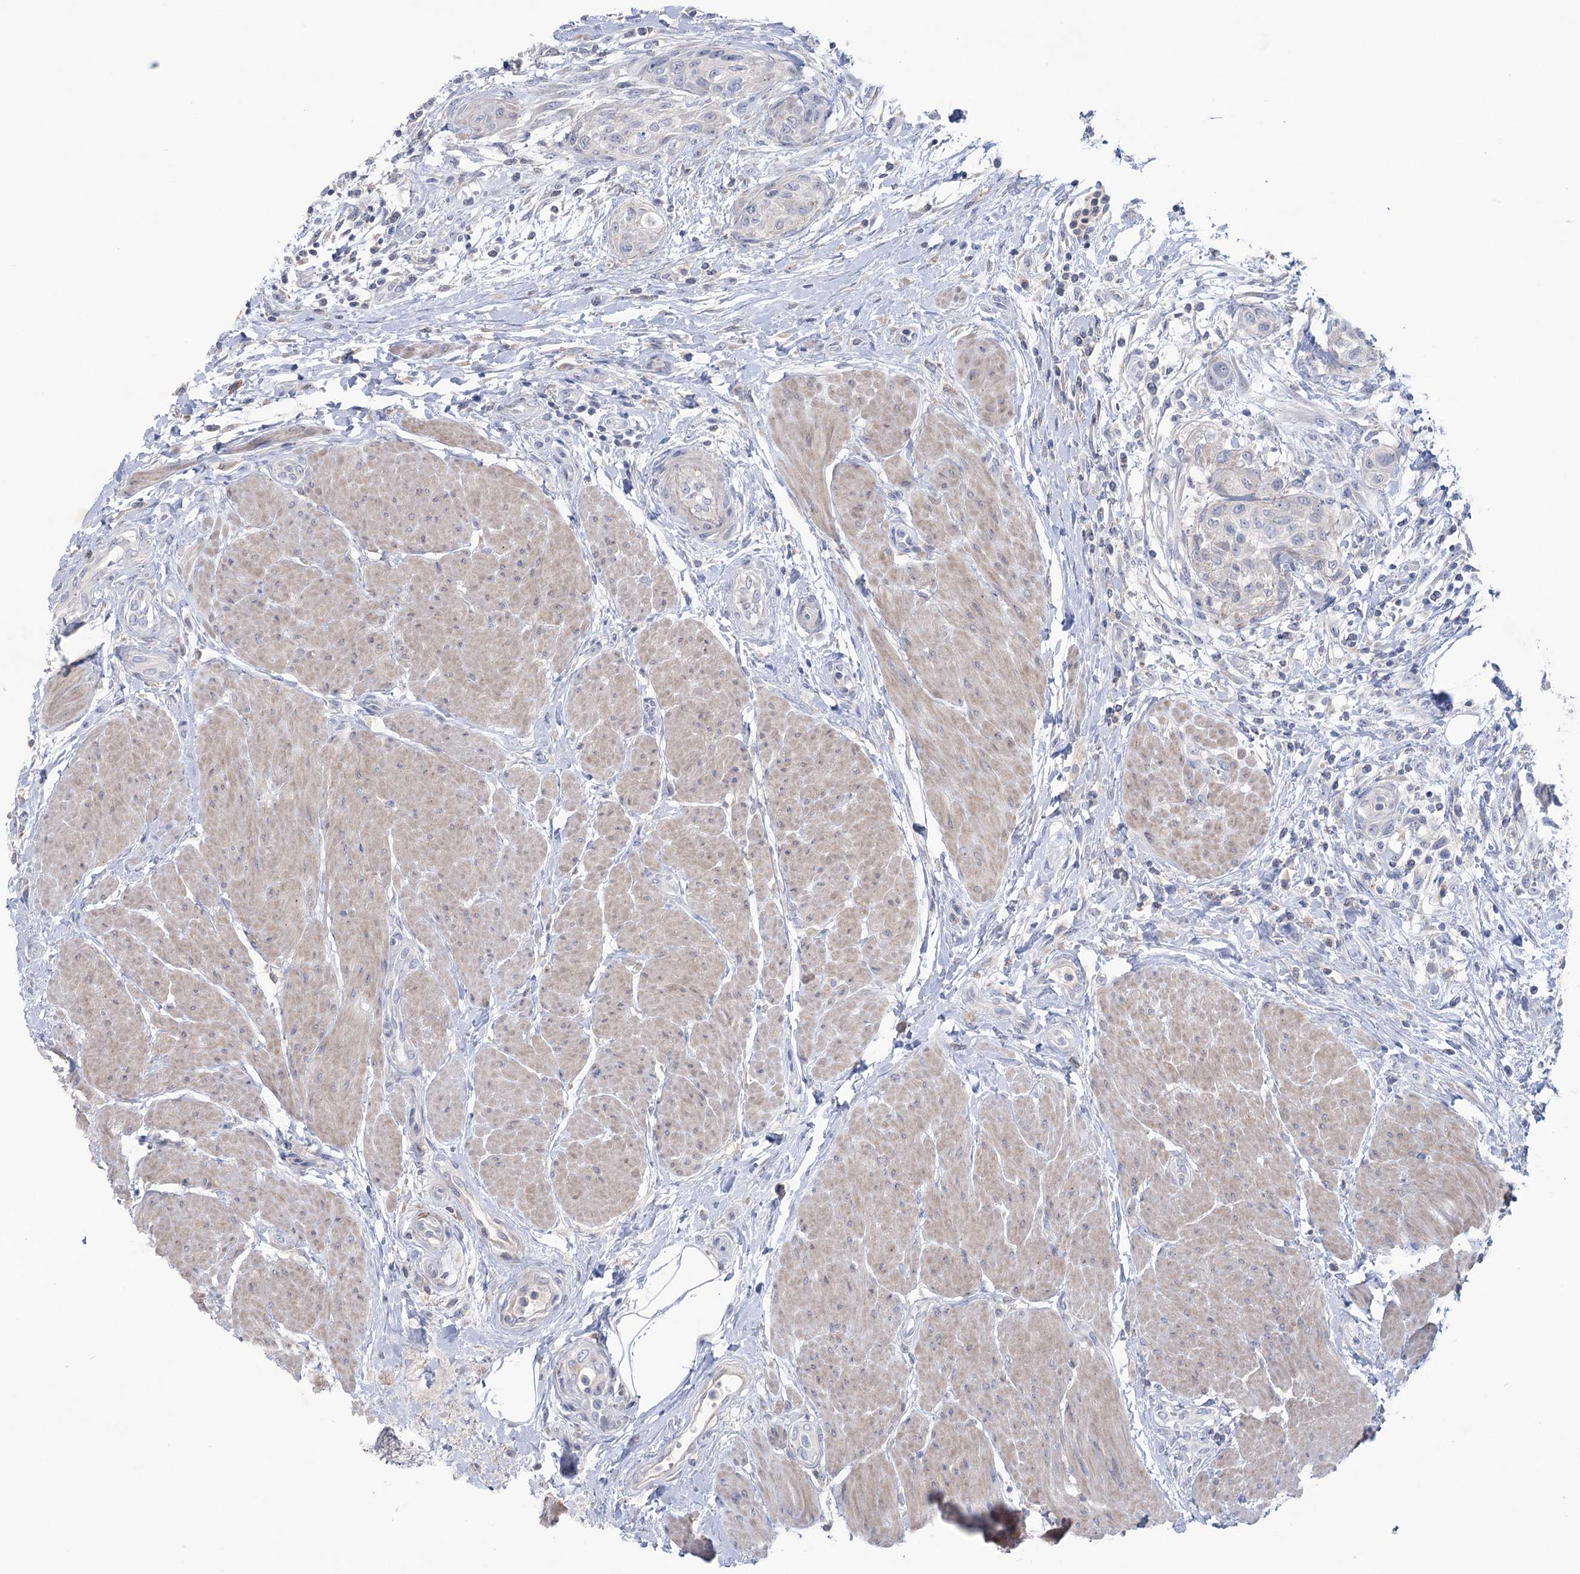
{"staining": {"intensity": "negative", "quantity": "none", "location": "none"}, "tissue": "urothelial cancer", "cell_type": "Tumor cells", "image_type": "cancer", "snomed": [{"axis": "morphology", "description": "Normal tissue, NOS"}, {"axis": "morphology", "description": "Urothelial carcinoma, NOS"}, {"axis": "topography", "description": "Urinary bladder"}, {"axis": "topography", "description": "Peripheral nerve tissue"}], "caption": "This is a image of IHC staining of urothelial cancer, which shows no expression in tumor cells.", "gene": "MTCH2", "patient": {"sex": "male", "age": 35}}